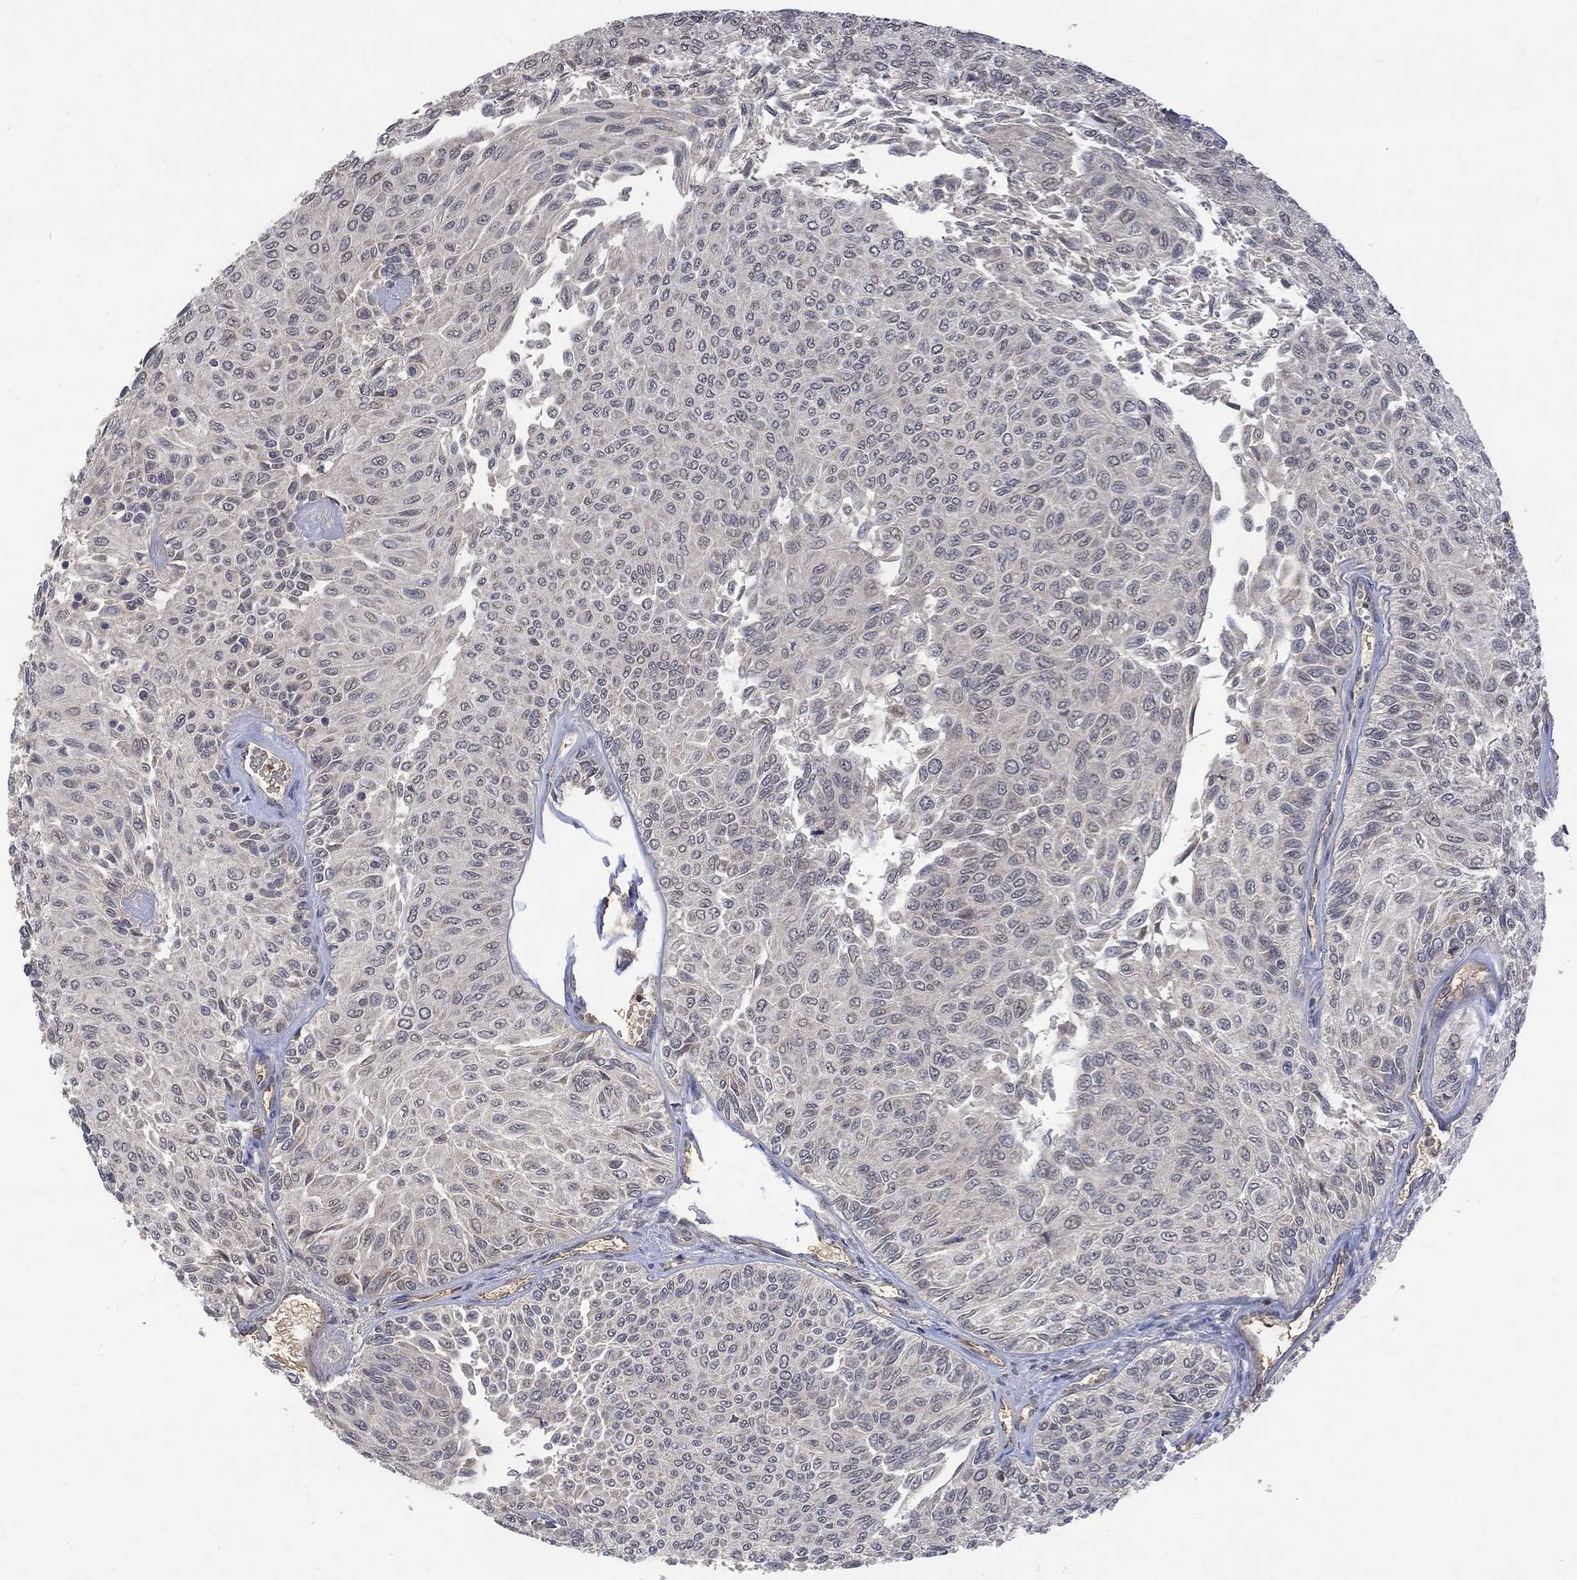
{"staining": {"intensity": "negative", "quantity": "none", "location": "none"}, "tissue": "urothelial cancer", "cell_type": "Tumor cells", "image_type": "cancer", "snomed": [{"axis": "morphology", "description": "Urothelial carcinoma, Low grade"}, {"axis": "topography", "description": "Ureter, NOS"}, {"axis": "topography", "description": "Urinary bladder"}], "caption": "Tumor cells are negative for protein expression in human low-grade urothelial carcinoma.", "gene": "GRIN2D", "patient": {"sex": "male", "age": 78}}